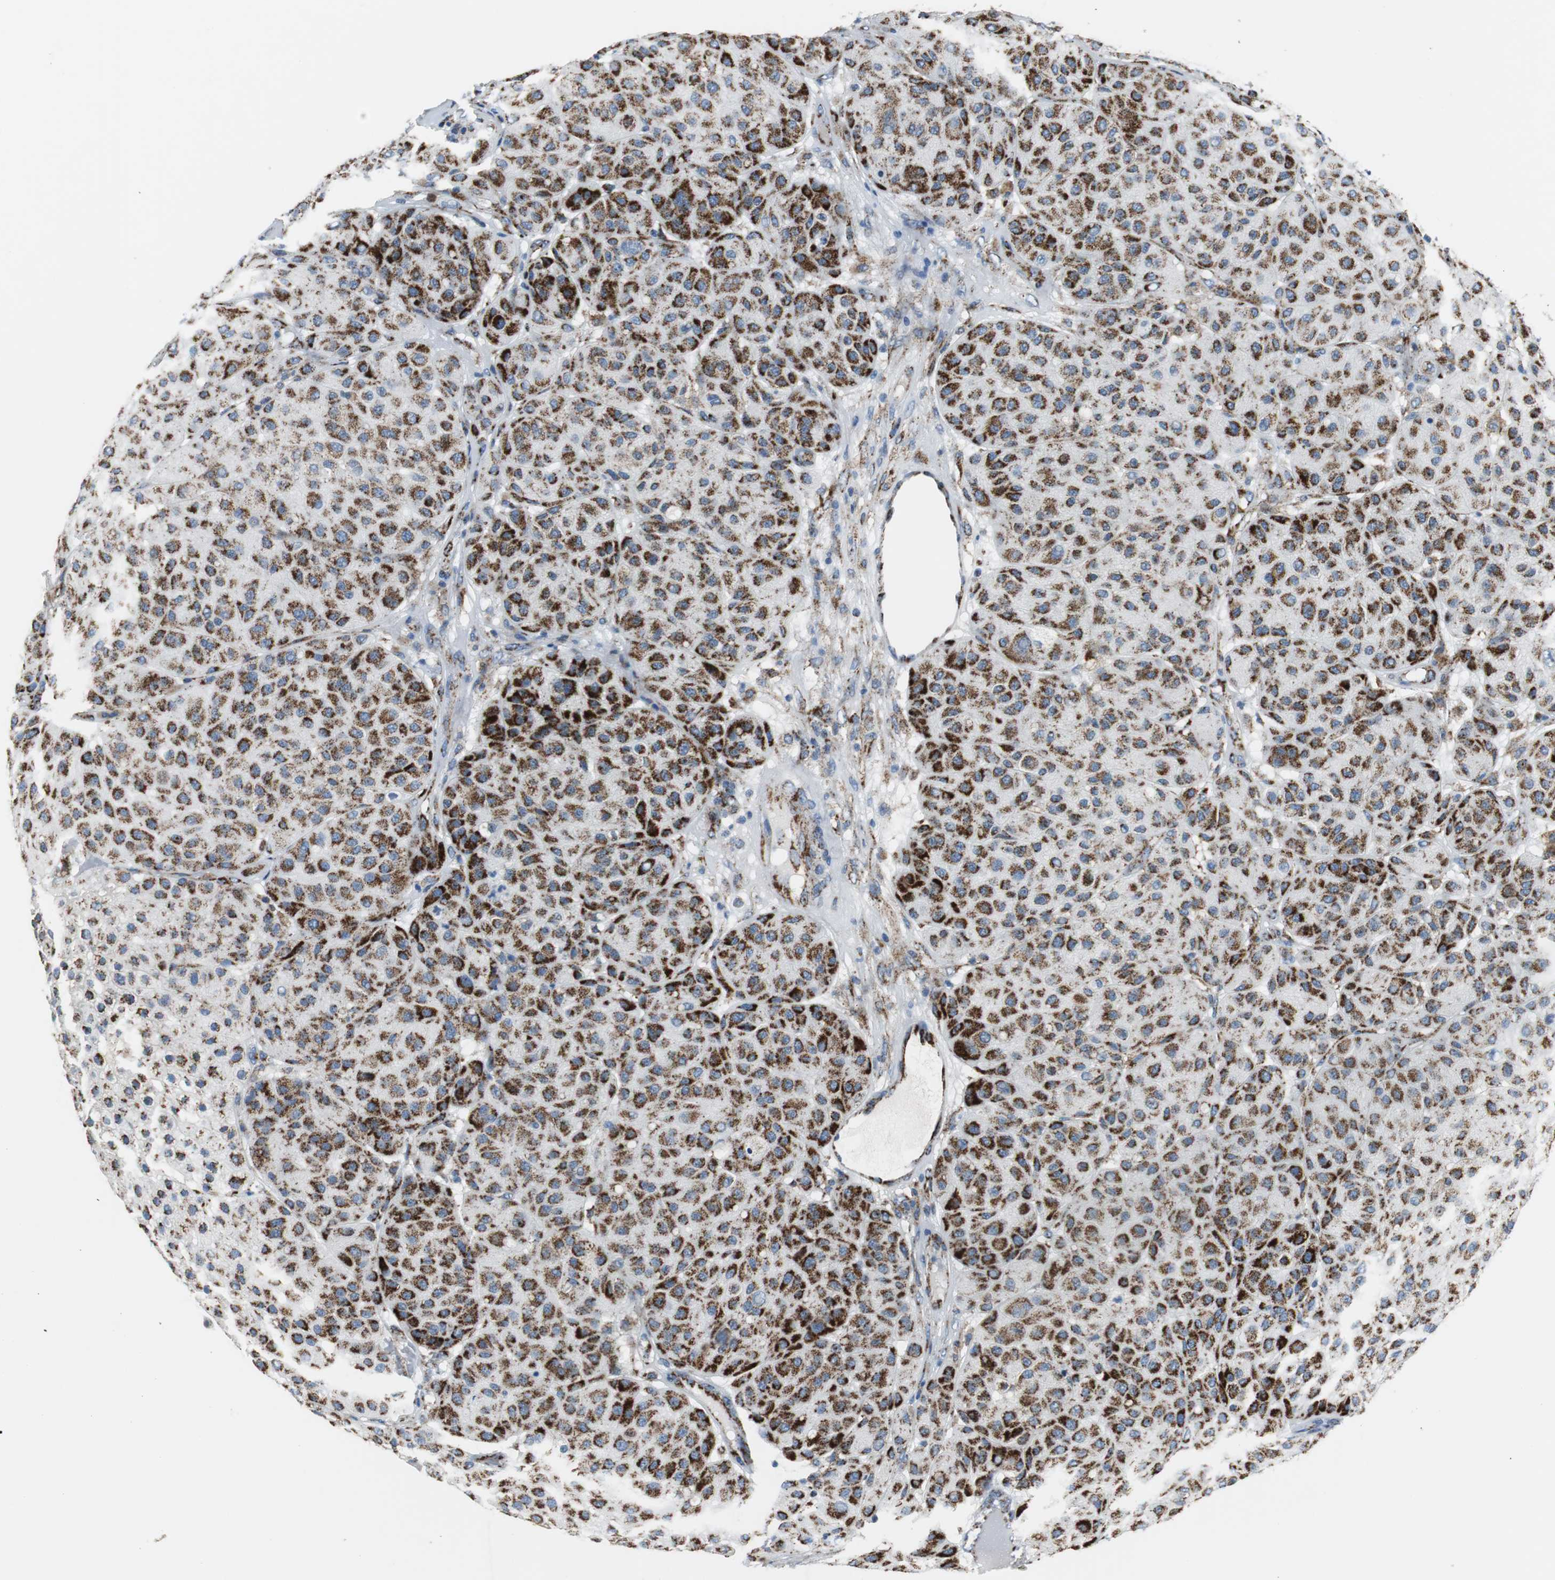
{"staining": {"intensity": "strong", "quantity": ">75%", "location": "cytoplasmic/membranous"}, "tissue": "melanoma", "cell_type": "Tumor cells", "image_type": "cancer", "snomed": [{"axis": "morphology", "description": "Normal tissue, NOS"}, {"axis": "morphology", "description": "Malignant melanoma, Metastatic site"}, {"axis": "topography", "description": "Skin"}], "caption": "Immunohistochemical staining of human melanoma shows high levels of strong cytoplasmic/membranous positivity in approximately >75% of tumor cells.", "gene": "C1QTNF7", "patient": {"sex": "male", "age": 41}}